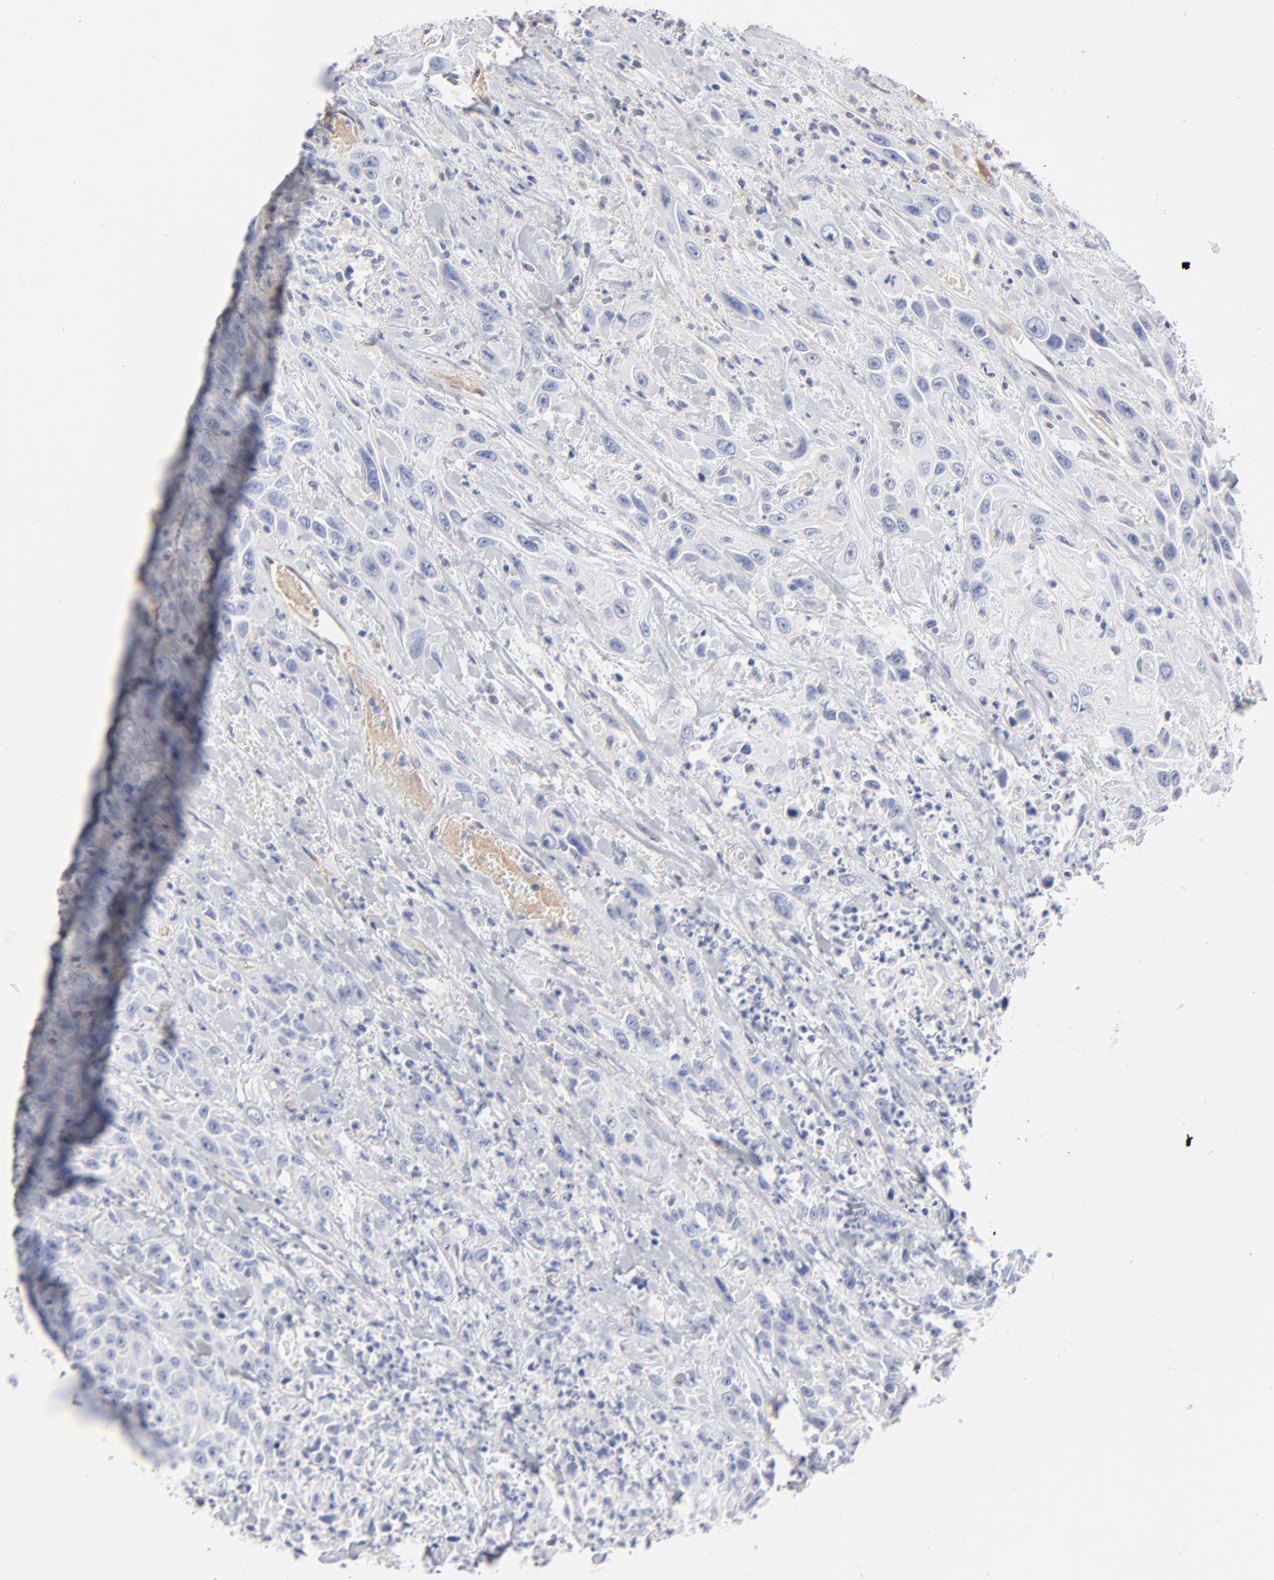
{"staining": {"intensity": "negative", "quantity": "none", "location": "none"}, "tissue": "urothelial cancer", "cell_type": "Tumor cells", "image_type": "cancer", "snomed": [{"axis": "morphology", "description": "Urothelial carcinoma, High grade"}, {"axis": "topography", "description": "Urinary bladder"}], "caption": "Protein analysis of urothelial cancer reveals no significant positivity in tumor cells.", "gene": "ARRB1", "patient": {"sex": "female", "age": 84}}